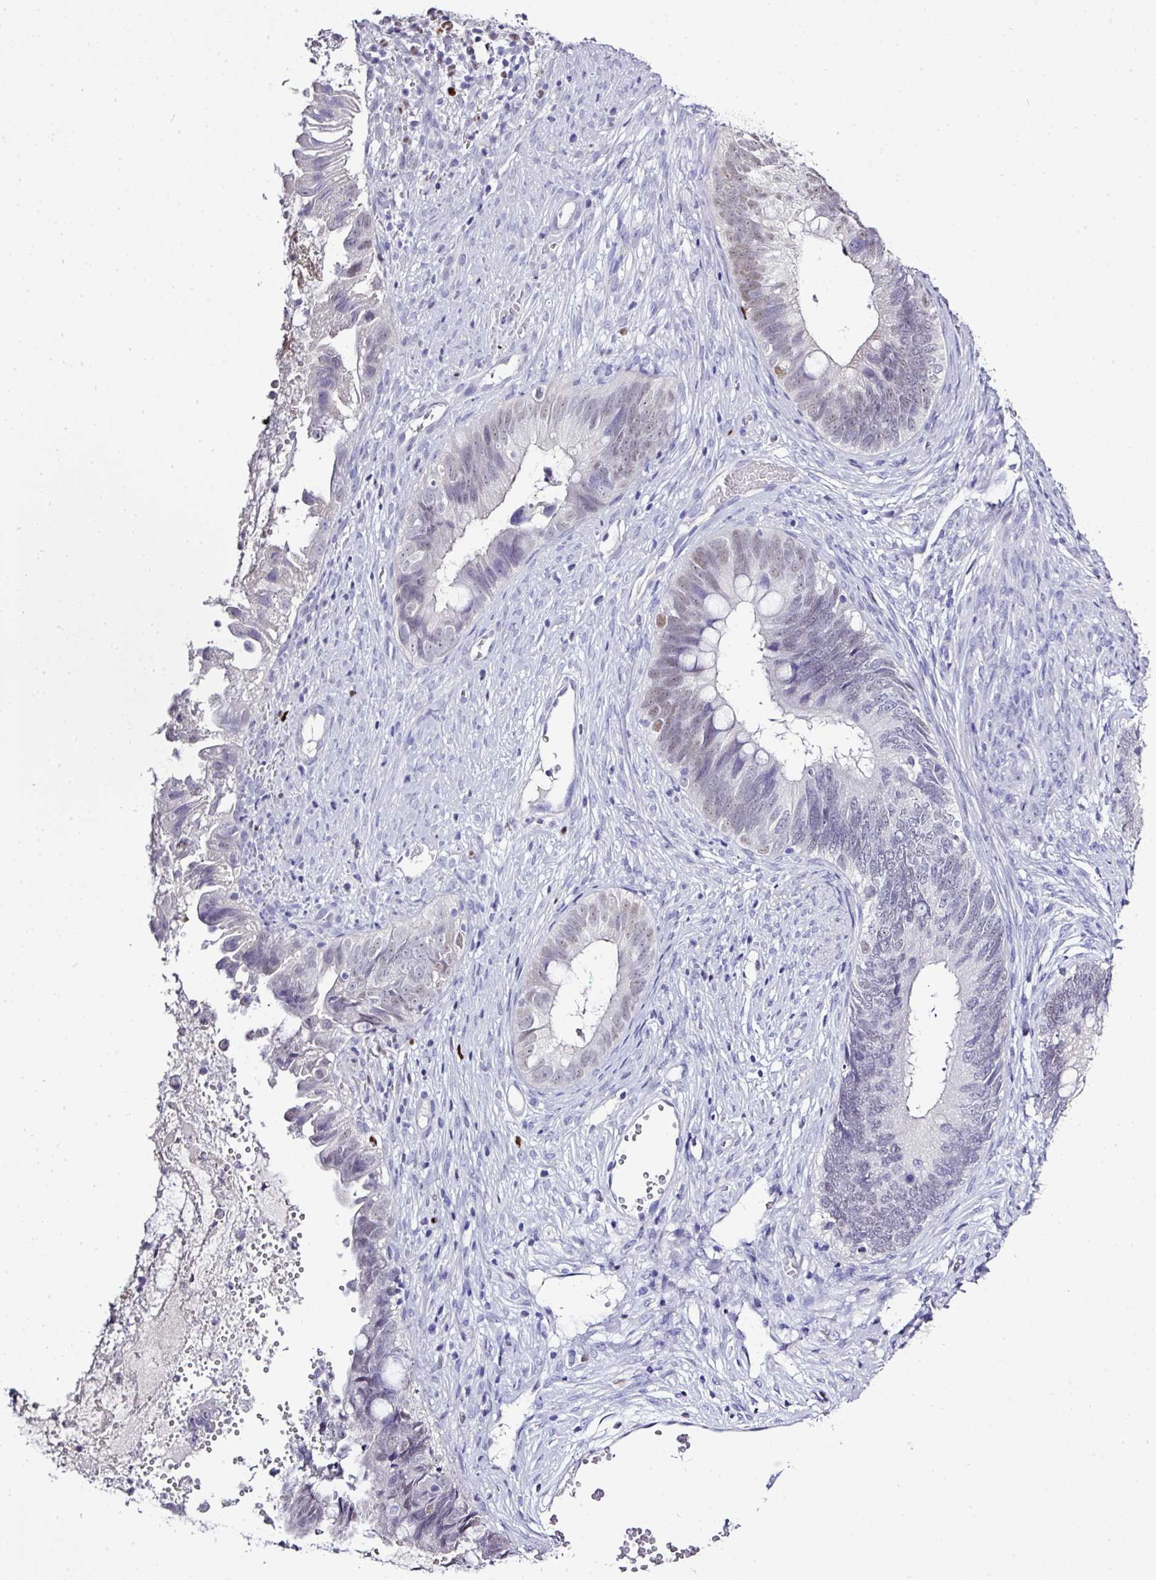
{"staining": {"intensity": "weak", "quantity": "<25%", "location": "nuclear"}, "tissue": "cervical cancer", "cell_type": "Tumor cells", "image_type": "cancer", "snomed": [{"axis": "morphology", "description": "Adenocarcinoma, NOS"}, {"axis": "topography", "description": "Cervix"}], "caption": "Image shows no protein staining in tumor cells of cervical cancer tissue.", "gene": "BCL11A", "patient": {"sex": "female", "age": 42}}